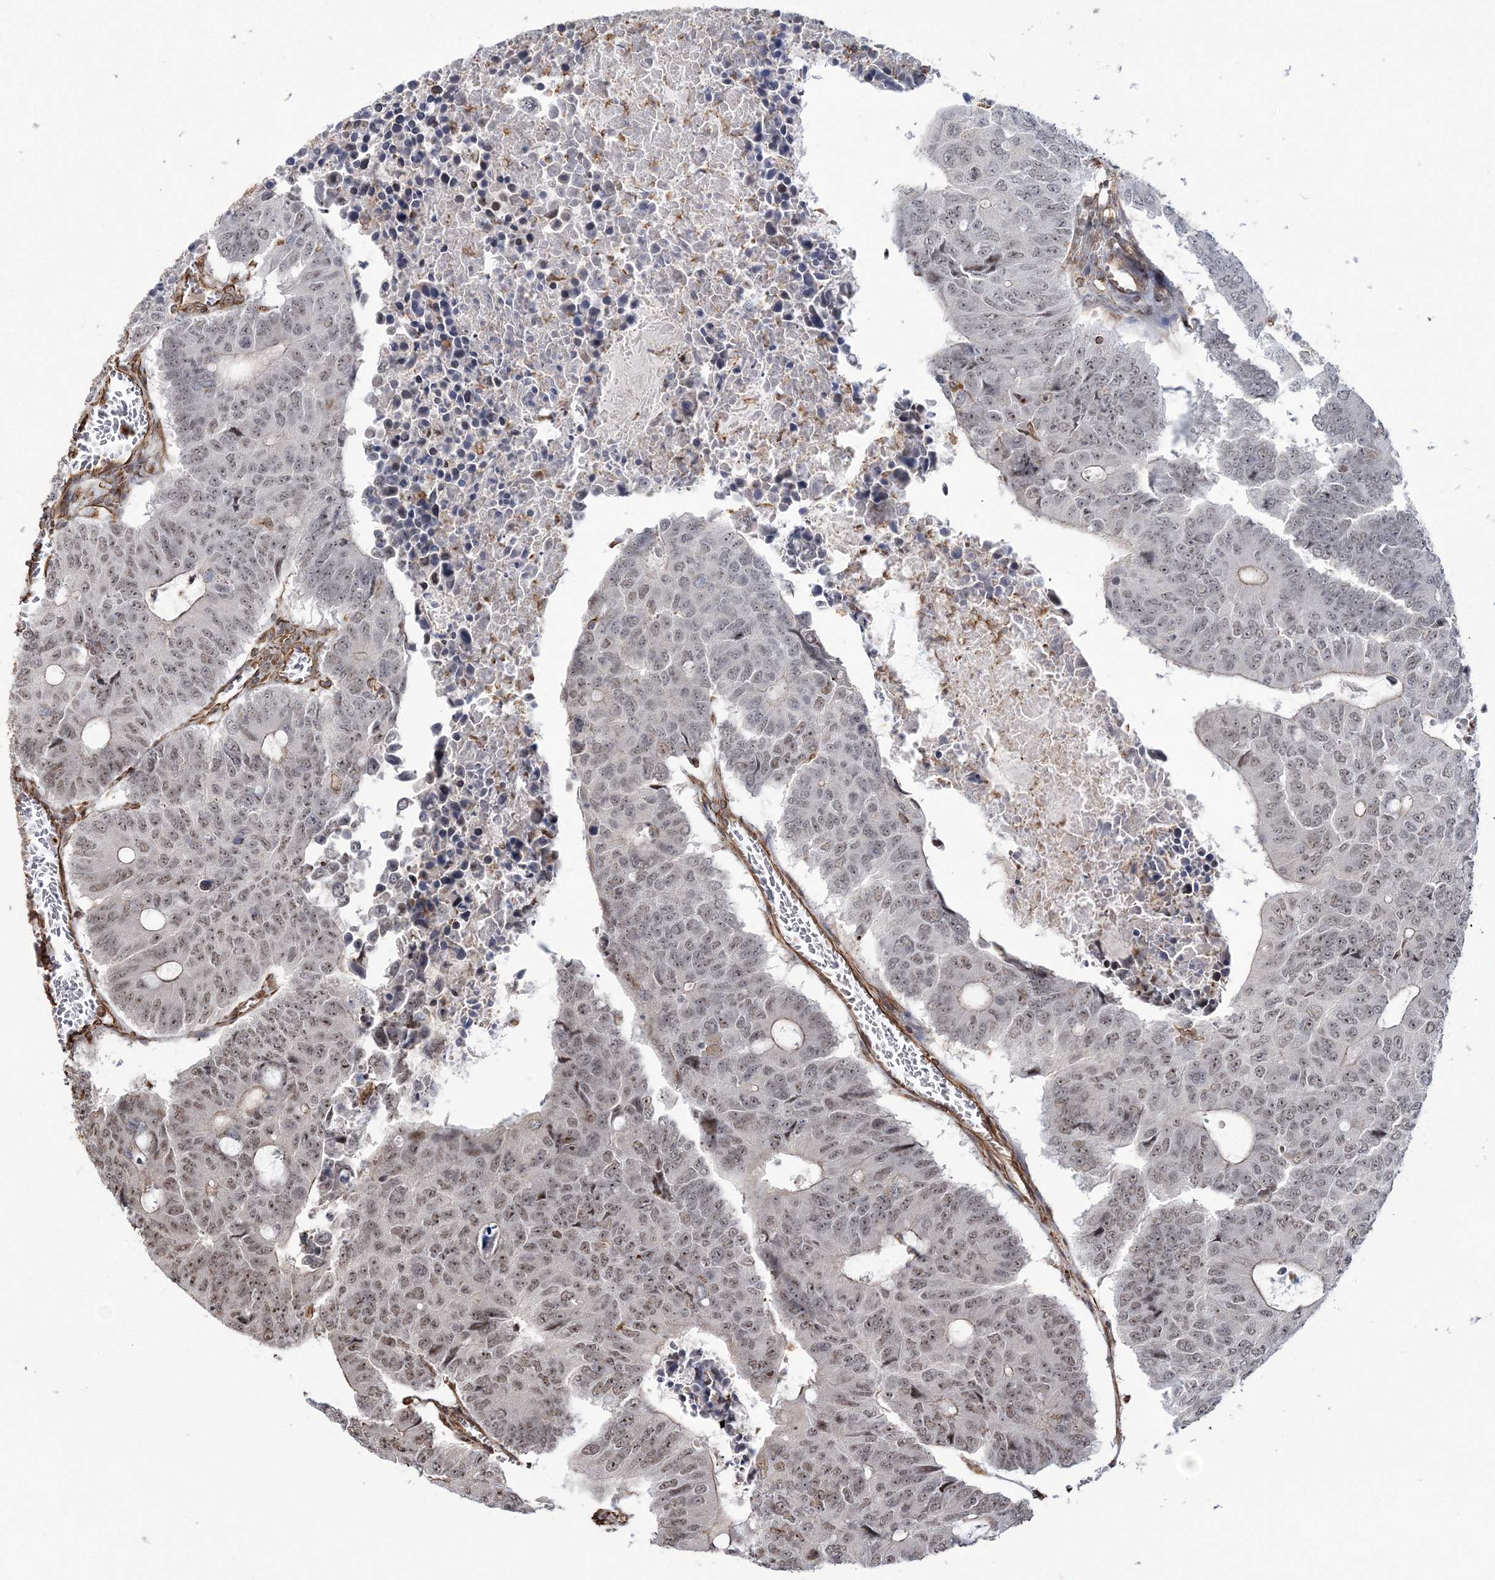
{"staining": {"intensity": "moderate", "quantity": ">75%", "location": "nuclear"}, "tissue": "colorectal cancer", "cell_type": "Tumor cells", "image_type": "cancer", "snomed": [{"axis": "morphology", "description": "Adenocarcinoma, NOS"}, {"axis": "topography", "description": "Colon"}], "caption": "Human colorectal adenocarcinoma stained for a protein (brown) demonstrates moderate nuclear positive staining in approximately >75% of tumor cells.", "gene": "ATP11B", "patient": {"sex": "male", "age": 87}}